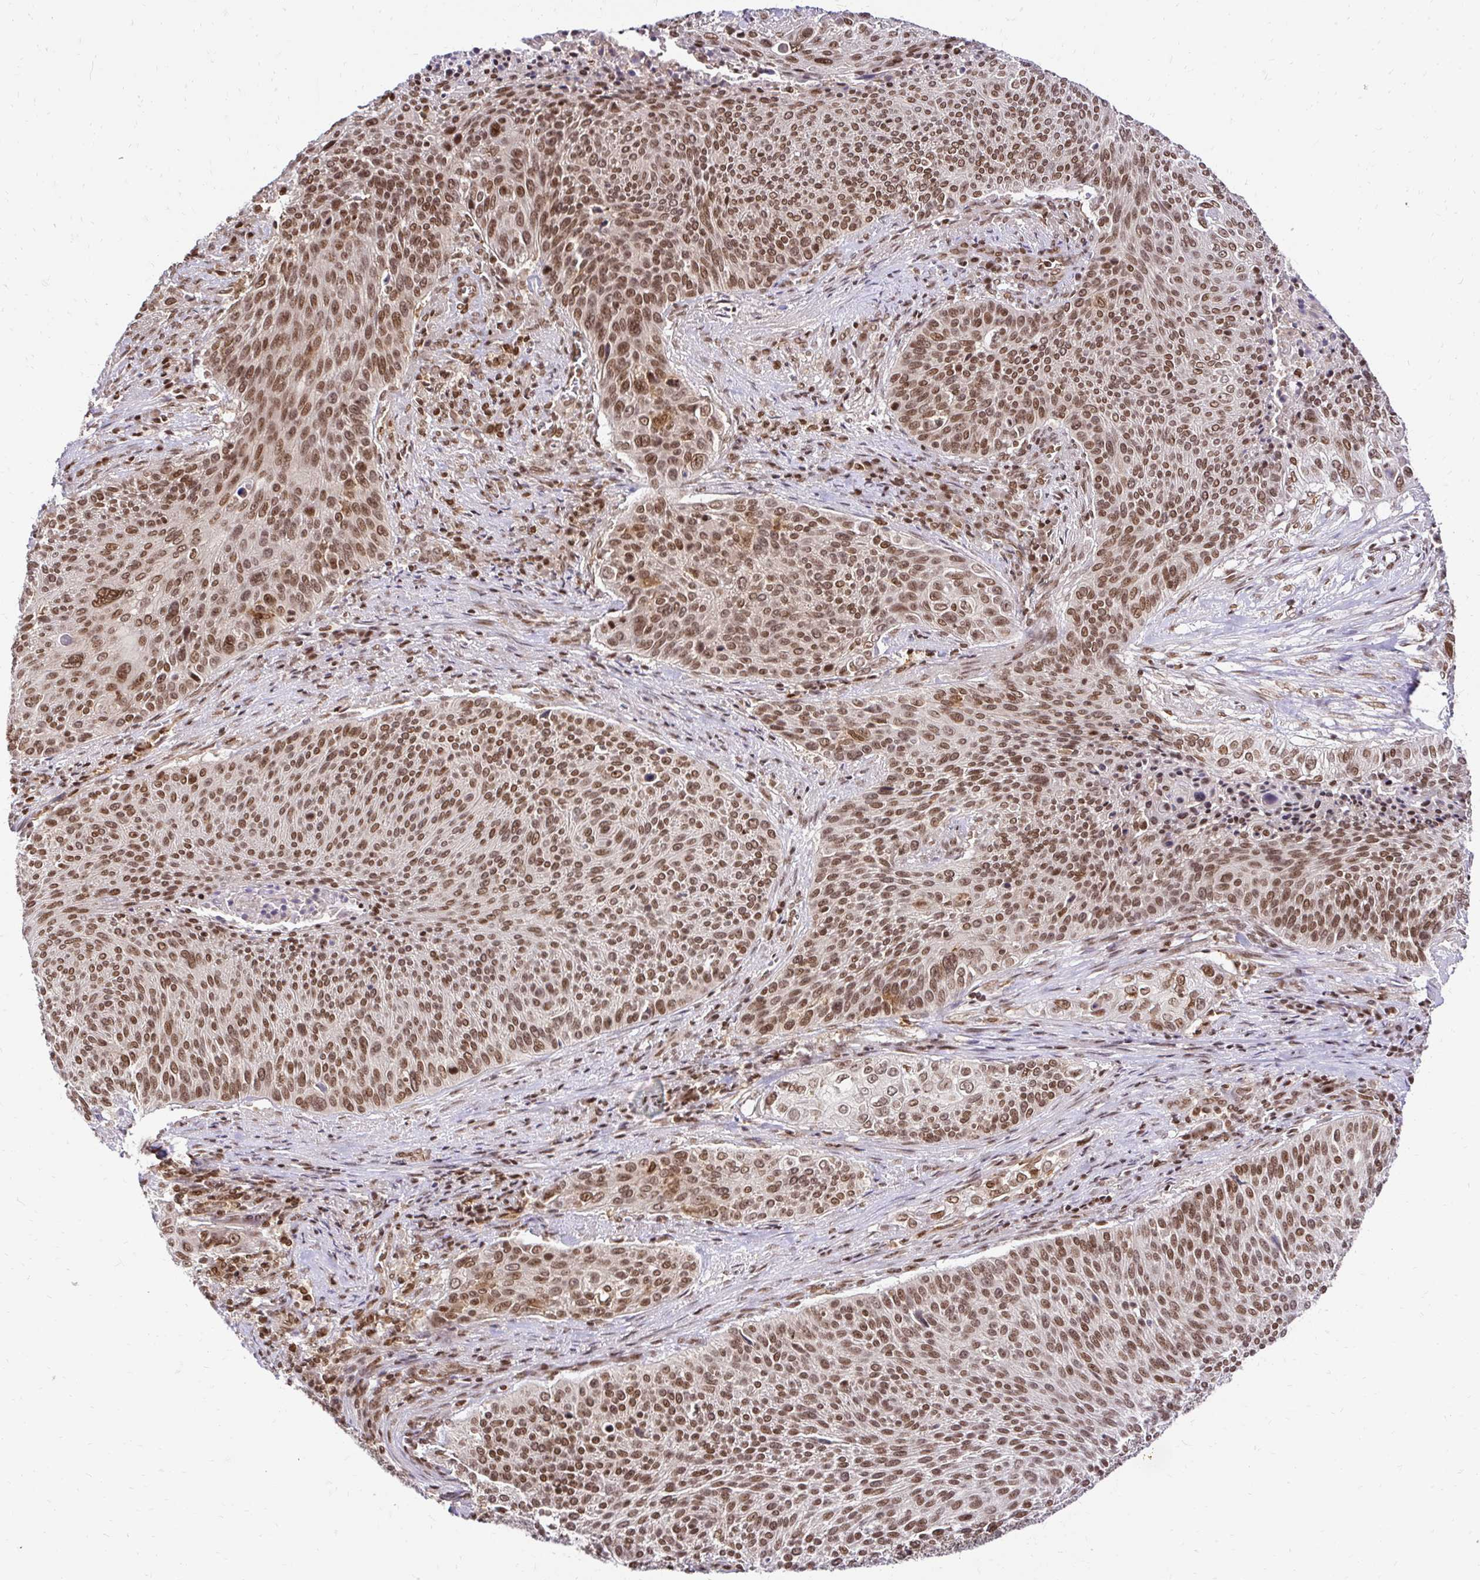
{"staining": {"intensity": "moderate", "quantity": ">75%", "location": "nuclear"}, "tissue": "cervical cancer", "cell_type": "Tumor cells", "image_type": "cancer", "snomed": [{"axis": "morphology", "description": "Squamous cell carcinoma, NOS"}, {"axis": "topography", "description": "Cervix"}], "caption": "Protein analysis of cervical cancer tissue shows moderate nuclear positivity in approximately >75% of tumor cells.", "gene": "GLYR1", "patient": {"sex": "female", "age": 31}}